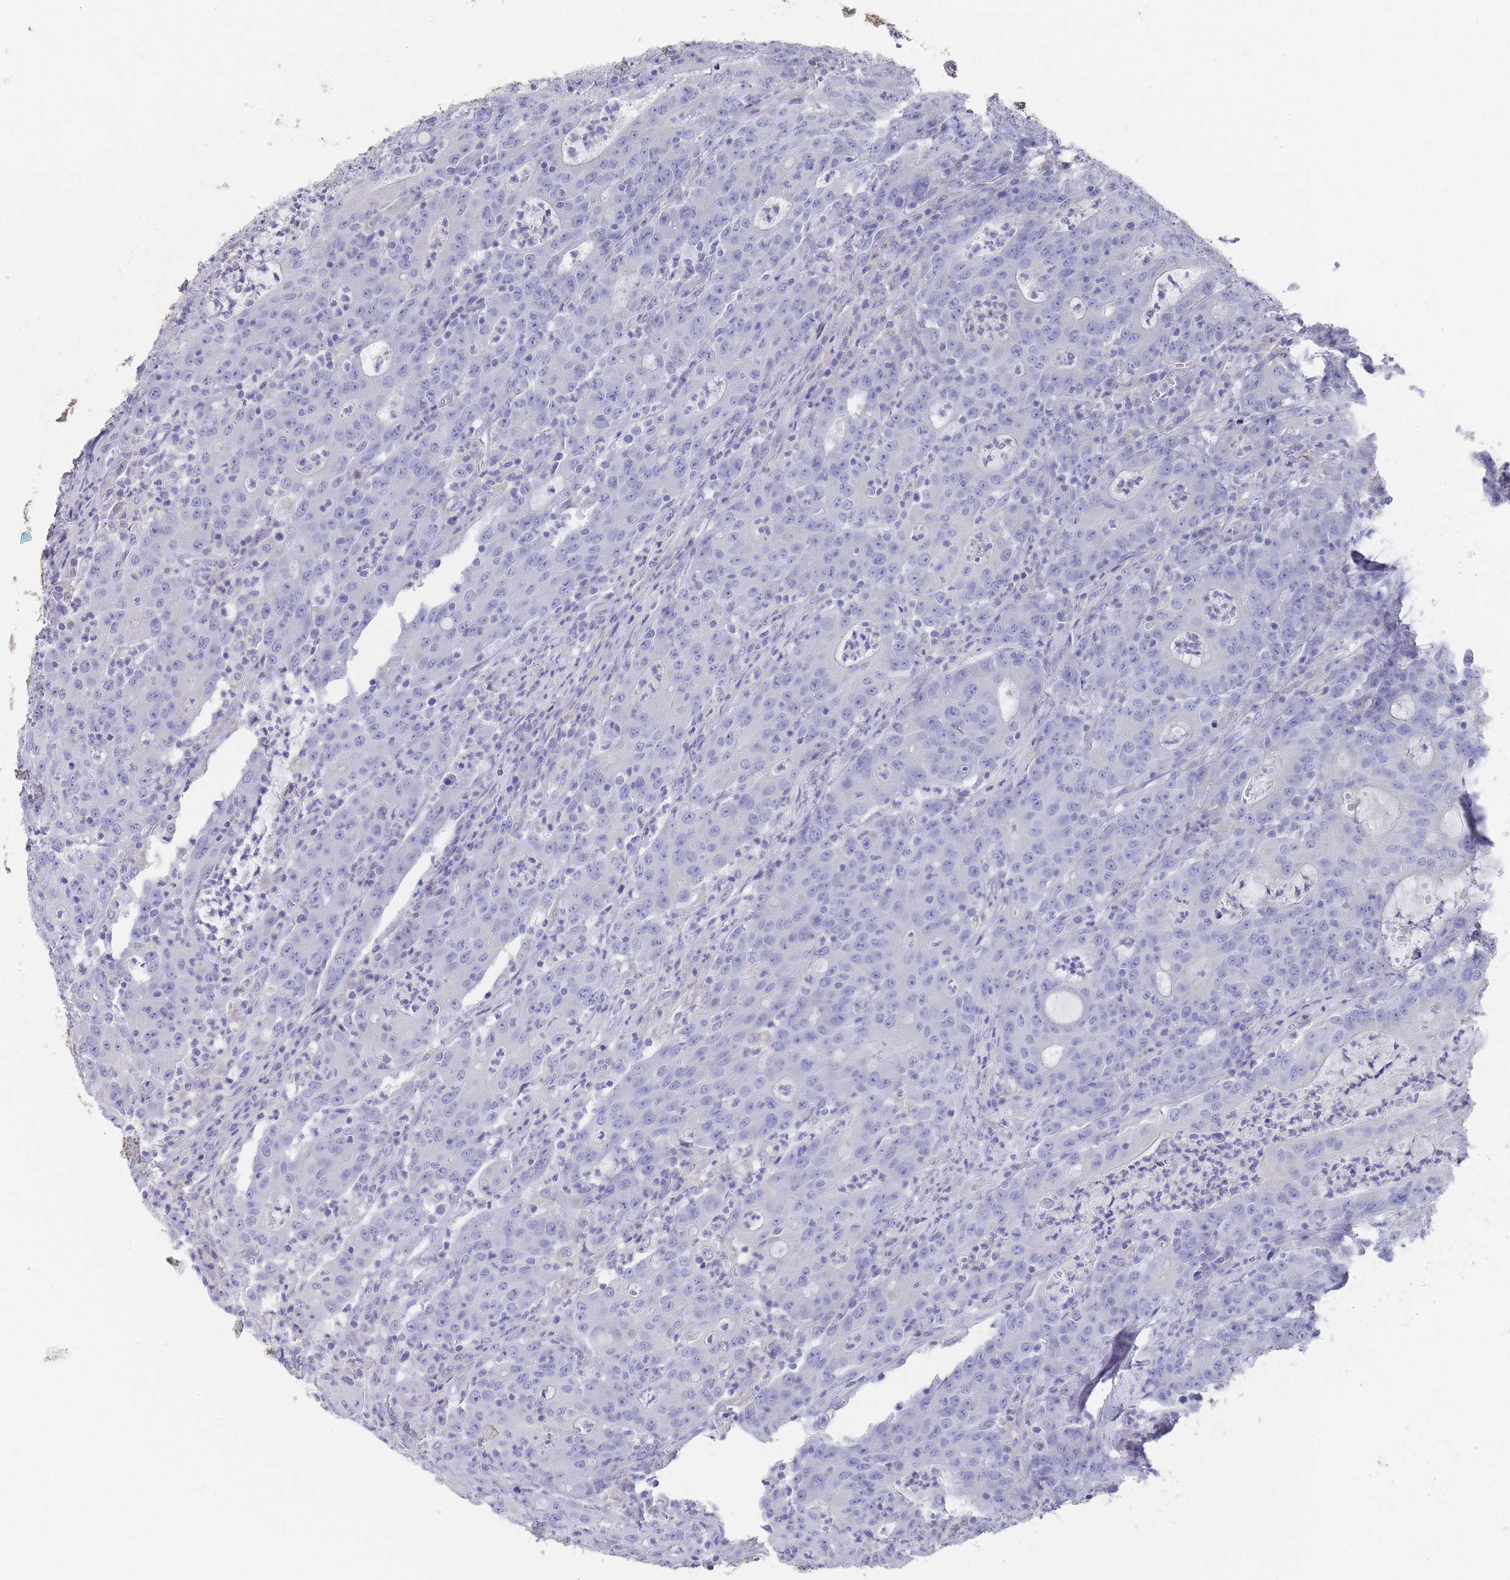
{"staining": {"intensity": "negative", "quantity": "none", "location": "none"}, "tissue": "colorectal cancer", "cell_type": "Tumor cells", "image_type": "cancer", "snomed": [{"axis": "morphology", "description": "Adenocarcinoma, NOS"}, {"axis": "topography", "description": "Colon"}], "caption": "A micrograph of colorectal cancer stained for a protein demonstrates no brown staining in tumor cells.", "gene": "SCCPDH", "patient": {"sex": "male", "age": 83}}